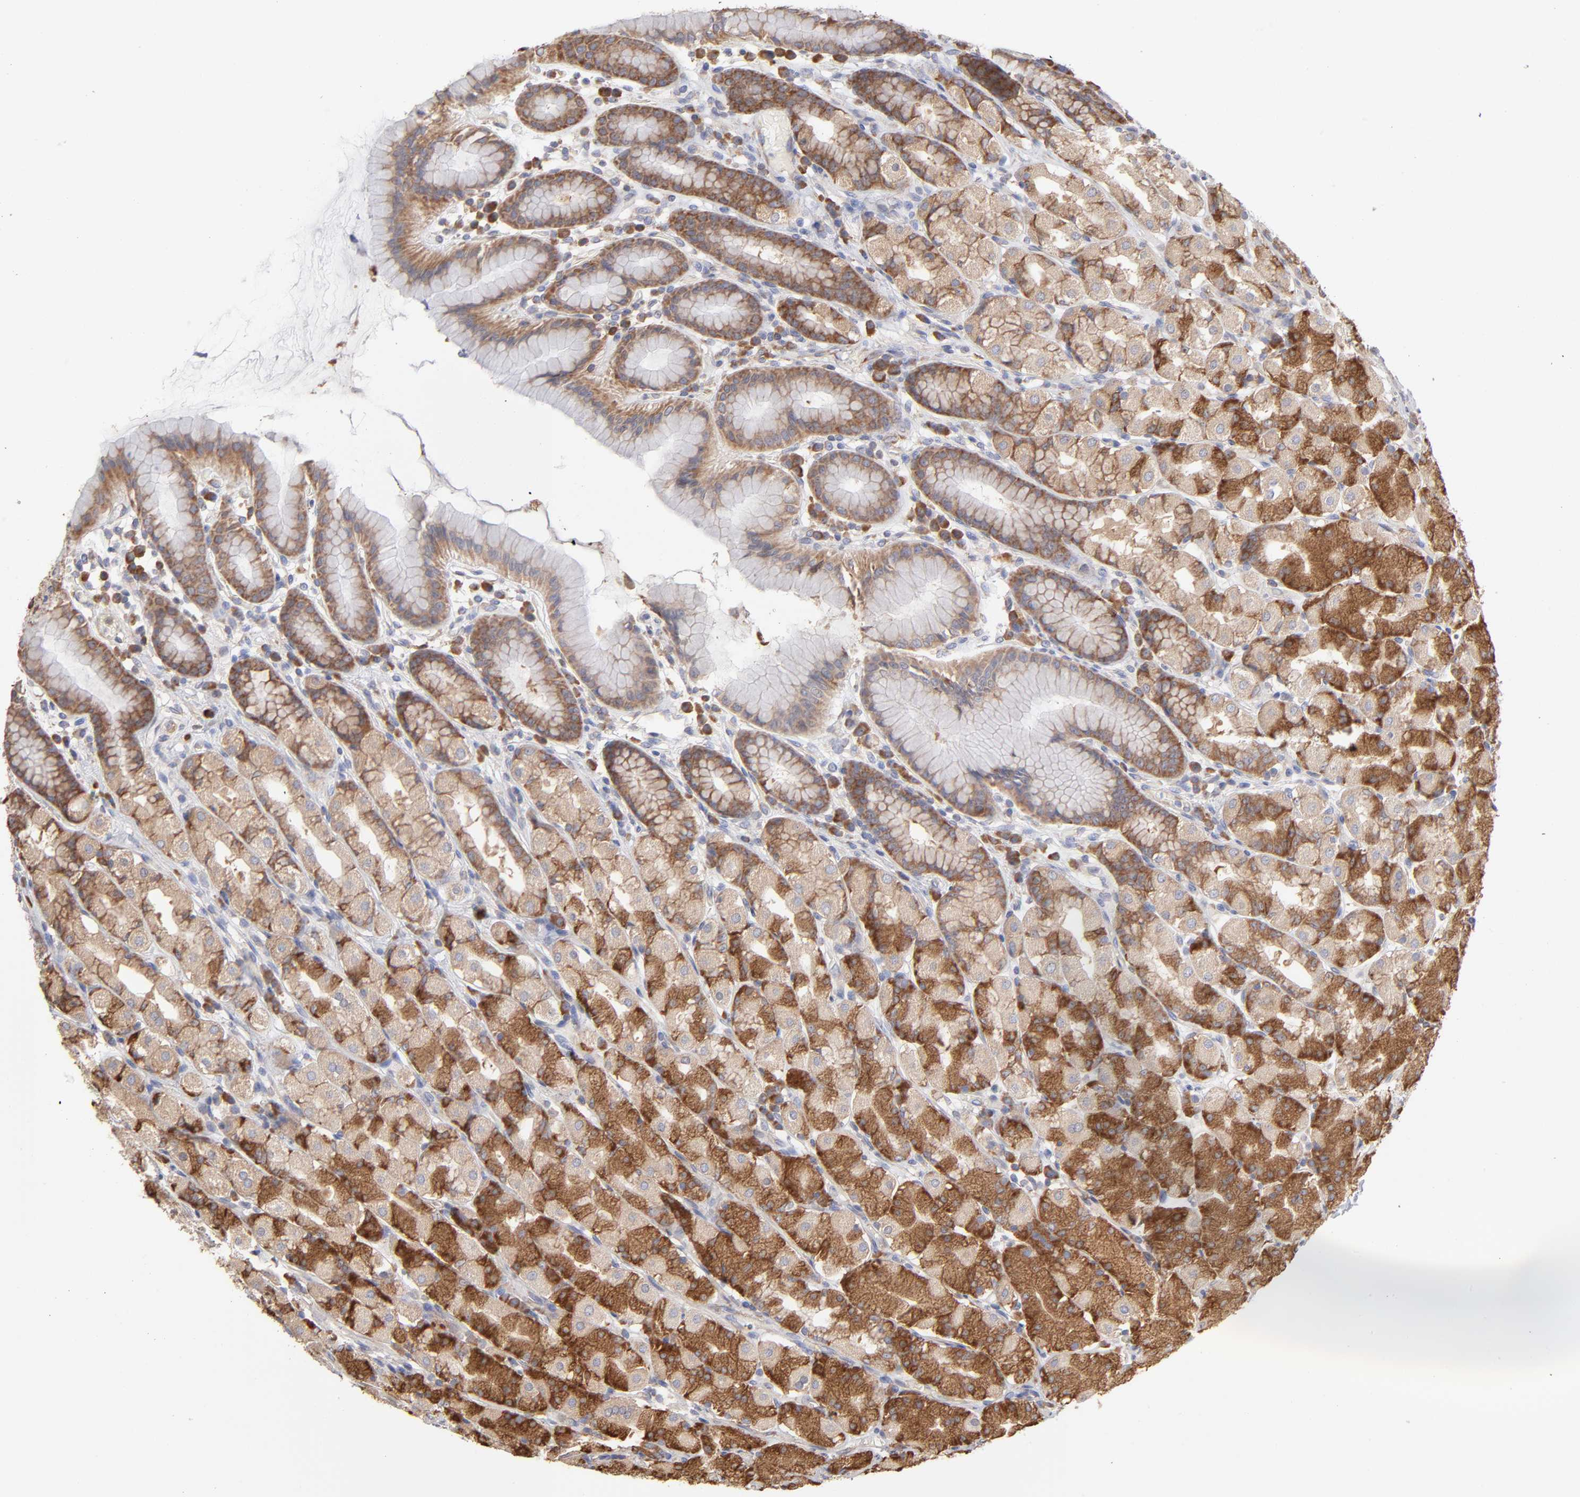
{"staining": {"intensity": "moderate", "quantity": ">75%", "location": "cytoplasmic/membranous"}, "tissue": "stomach", "cell_type": "Glandular cells", "image_type": "normal", "snomed": [{"axis": "morphology", "description": "Normal tissue, NOS"}, {"axis": "topography", "description": "Stomach, upper"}], "caption": "Protein staining of normal stomach demonstrates moderate cytoplasmic/membranous positivity in about >75% of glandular cells. The protein is stained brown, and the nuclei are stained in blue (DAB IHC with brightfield microscopy, high magnification).", "gene": "RPL3", "patient": {"sex": "male", "age": 68}}